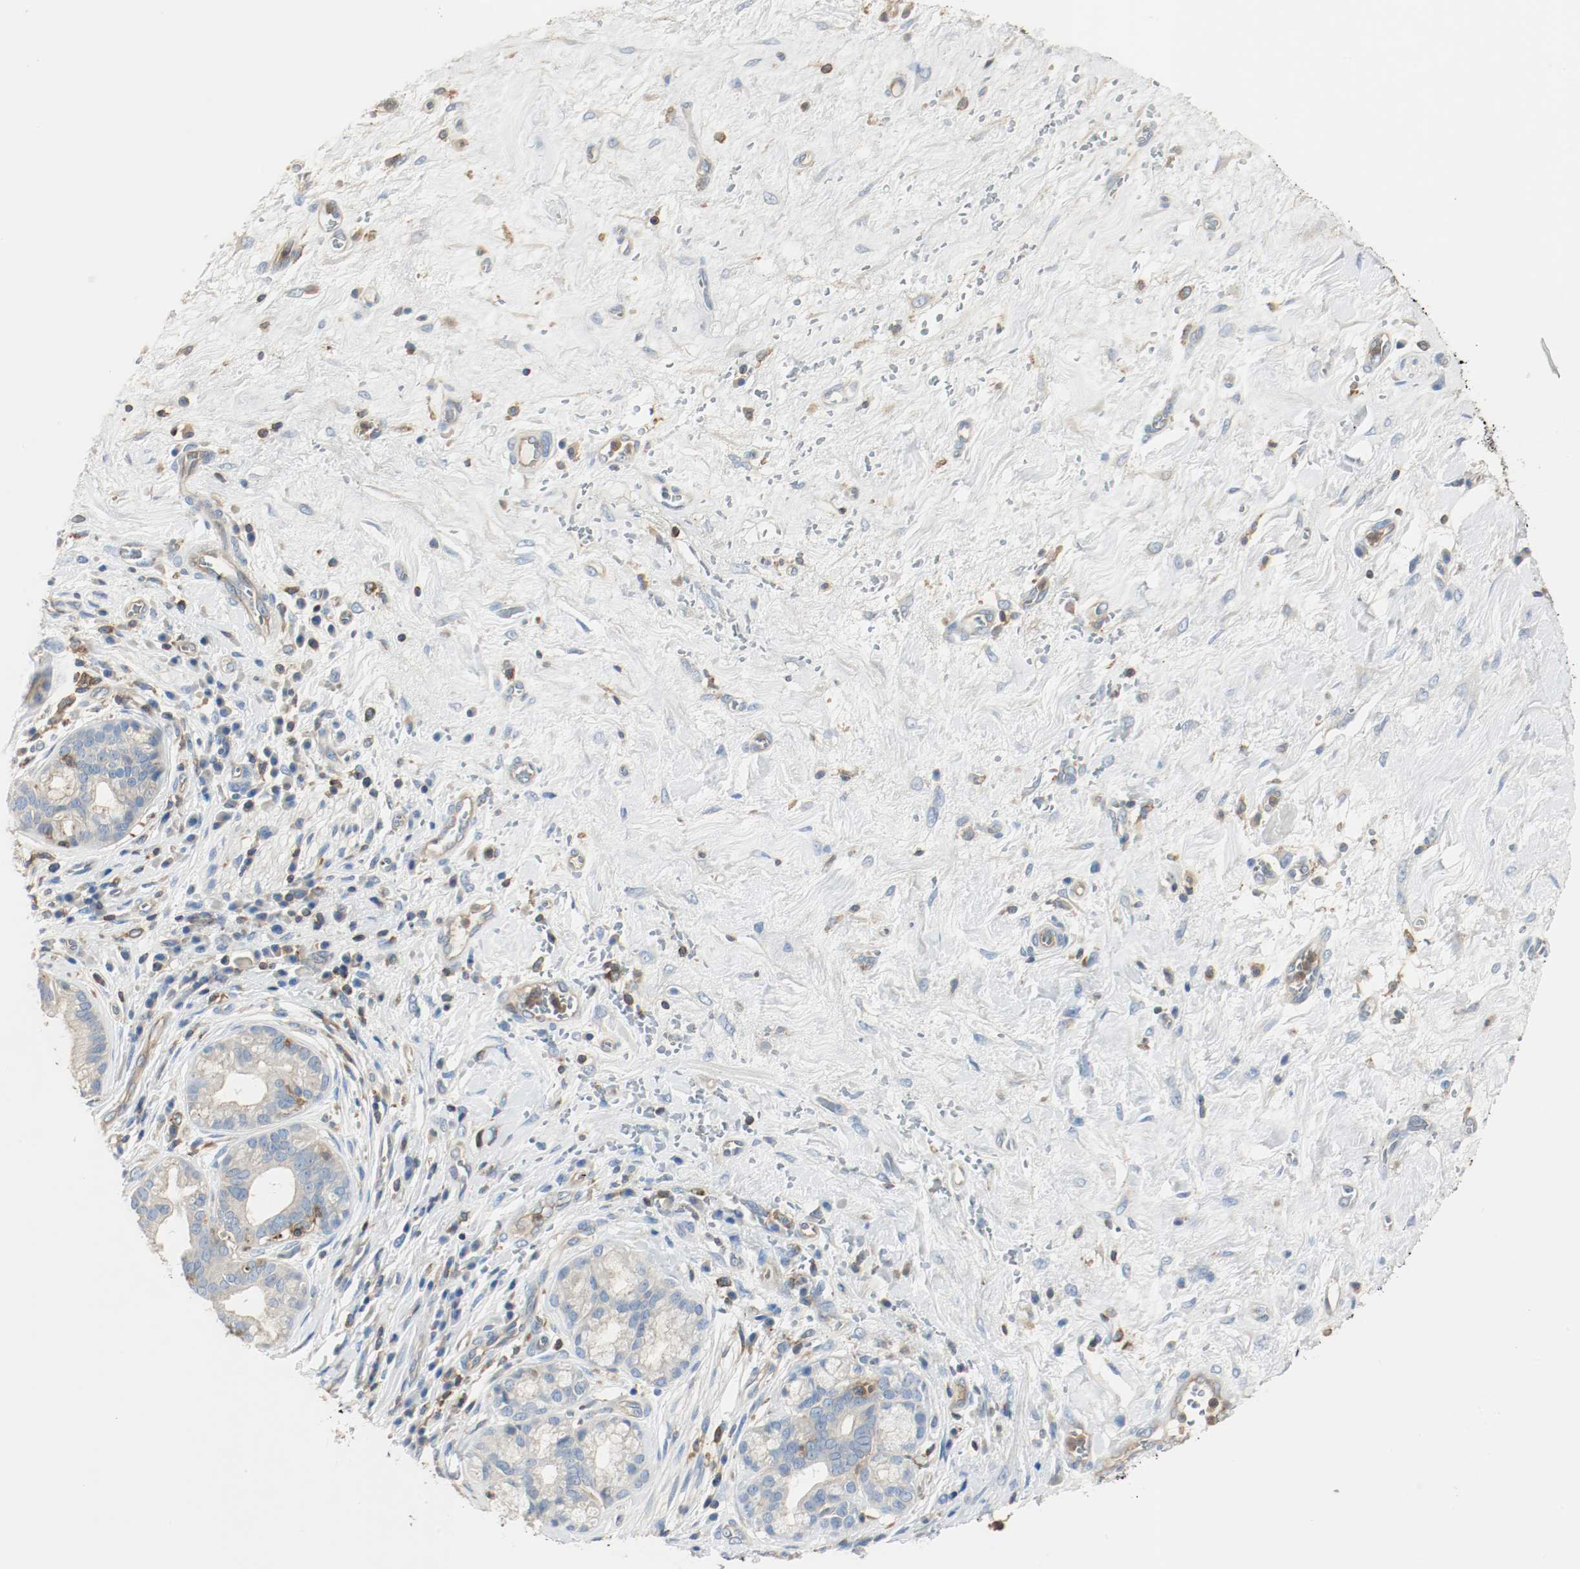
{"staining": {"intensity": "negative", "quantity": "none", "location": "none"}, "tissue": "pancreatic cancer", "cell_type": "Tumor cells", "image_type": "cancer", "snomed": [{"axis": "morphology", "description": "Adenocarcinoma, NOS"}, {"axis": "topography", "description": "Pancreas"}], "caption": "DAB immunohistochemical staining of human pancreatic adenocarcinoma displays no significant positivity in tumor cells.", "gene": "ARPC1B", "patient": {"sex": "female", "age": 73}}